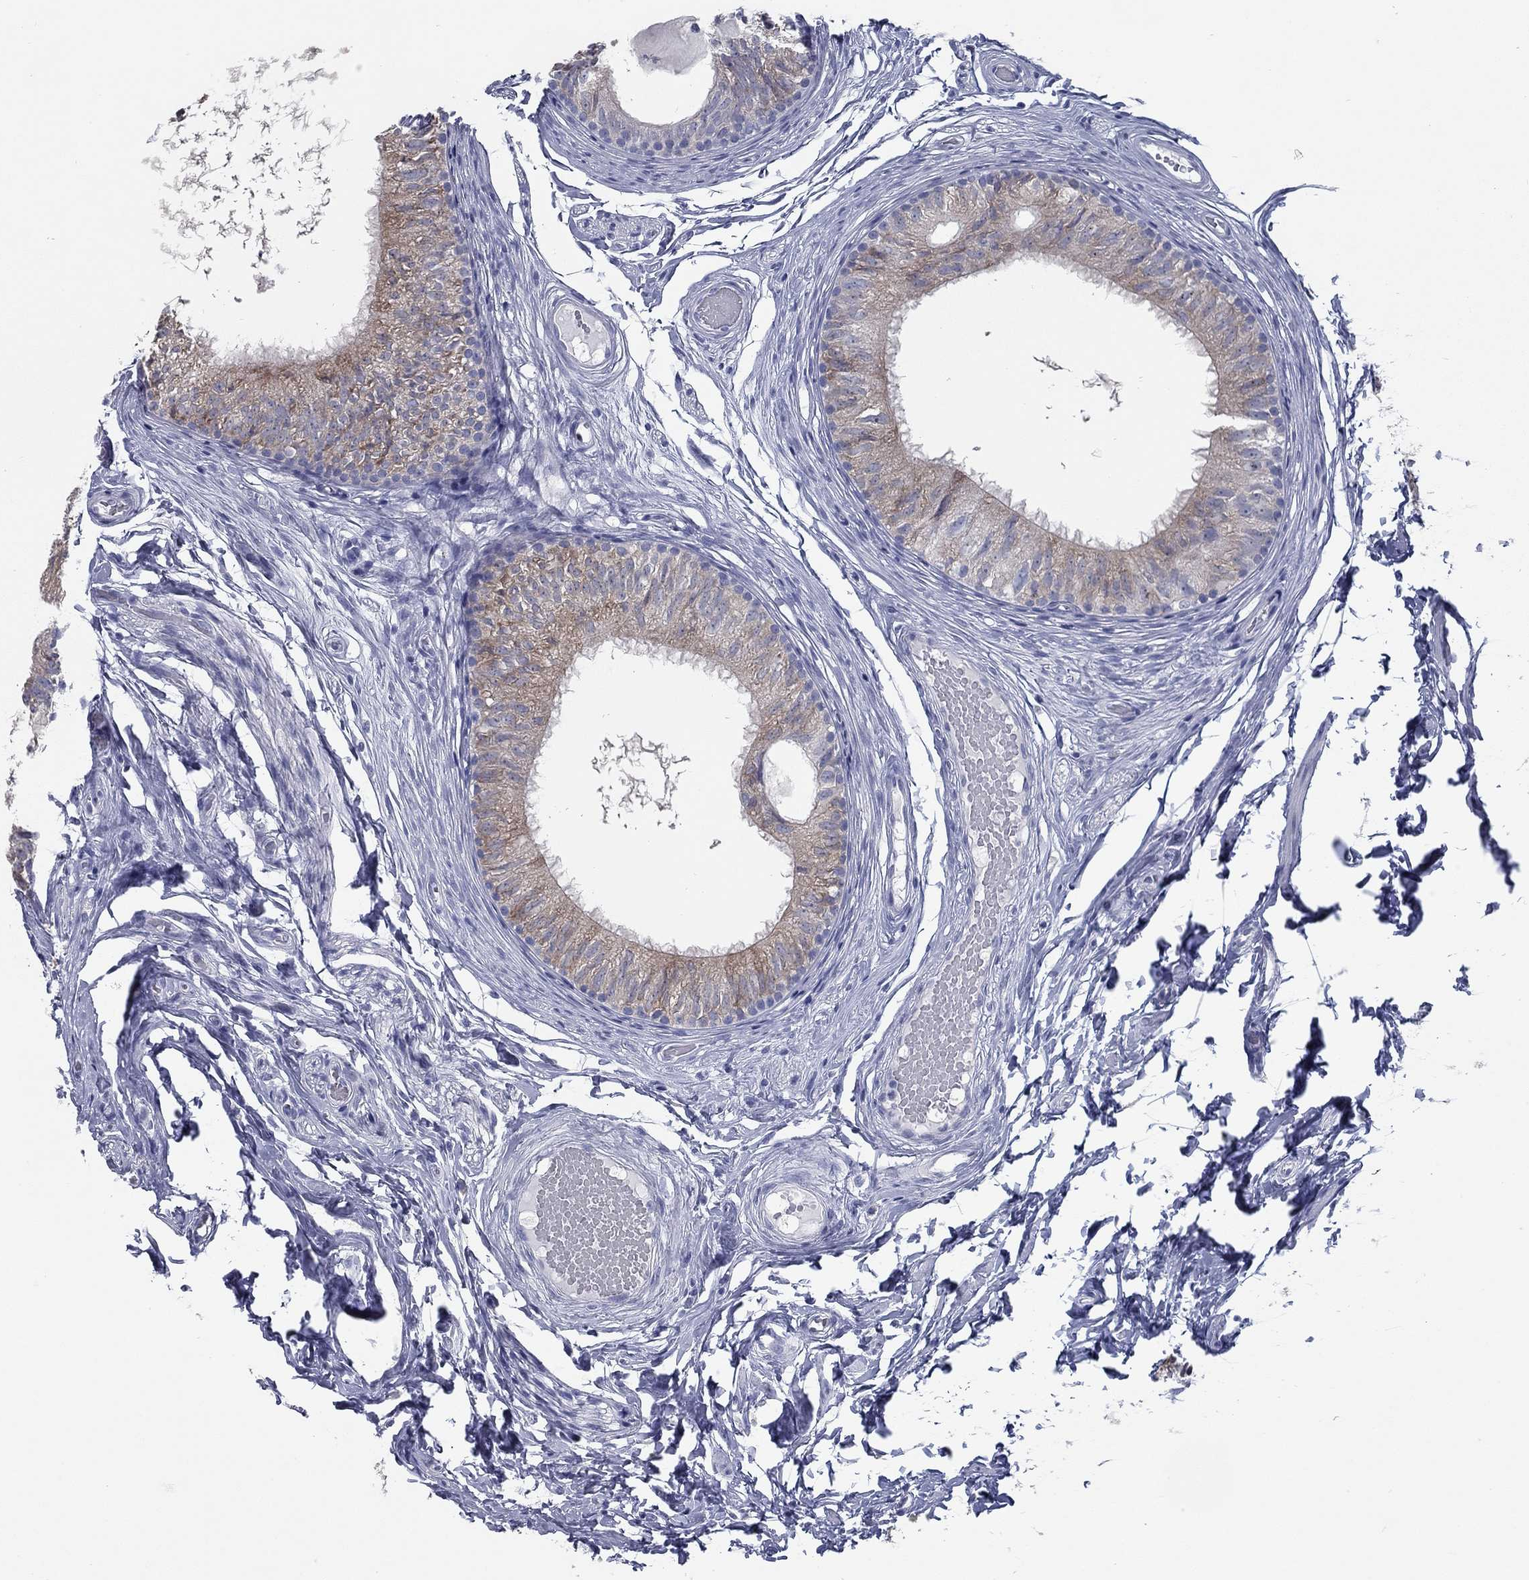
{"staining": {"intensity": "strong", "quantity": "<25%", "location": "cytoplasmic/membranous"}, "tissue": "epididymis", "cell_type": "Glandular cells", "image_type": "normal", "snomed": [{"axis": "morphology", "description": "Normal tissue, NOS"}, {"axis": "topography", "description": "Epididymis"}], "caption": "Immunohistochemical staining of normal epididymis shows strong cytoplasmic/membranous protein positivity in about <25% of glandular cells.", "gene": "TAC1", "patient": {"sex": "male", "age": 29}}